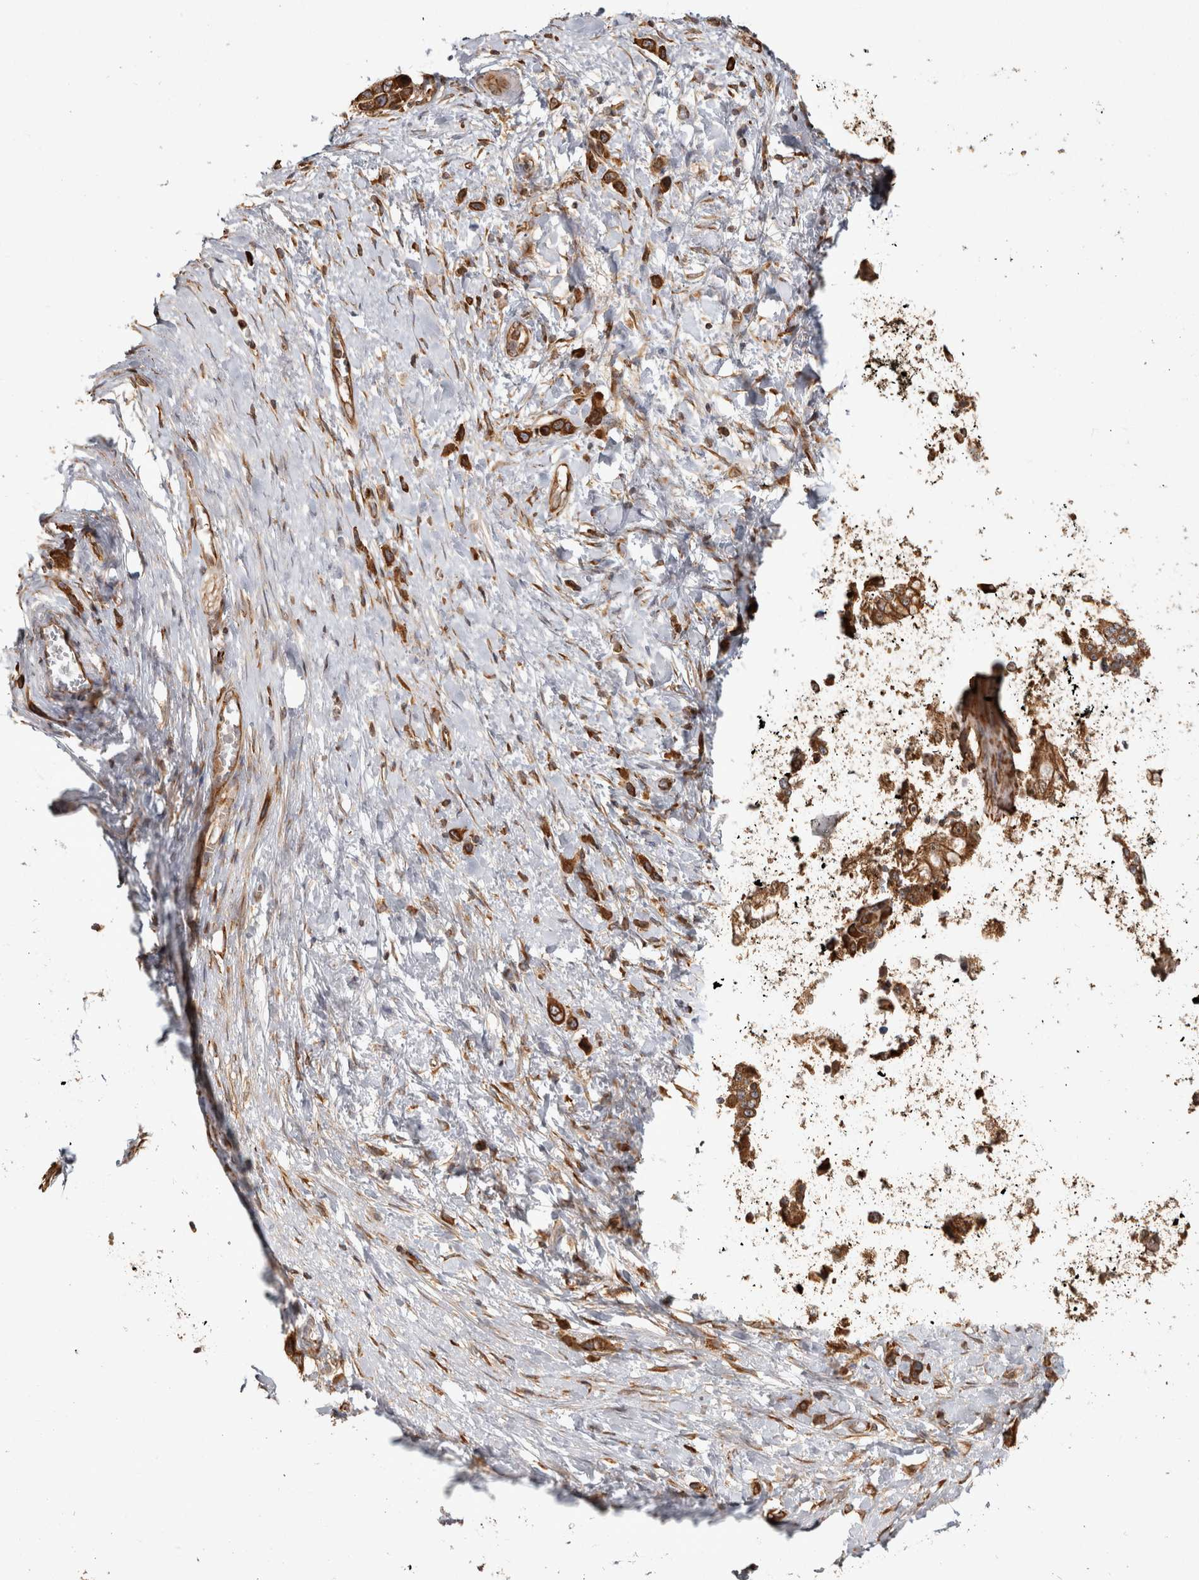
{"staining": {"intensity": "strong", "quantity": ">75%", "location": "cytoplasmic/membranous"}, "tissue": "stomach cancer", "cell_type": "Tumor cells", "image_type": "cancer", "snomed": [{"axis": "morphology", "description": "Adenocarcinoma, NOS"}, {"axis": "topography", "description": "Stomach"}], "caption": "Immunohistochemical staining of human stomach cancer (adenocarcinoma) shows high levels of strong cytoplasmic/membranous staining in approximately >75% of tumor cells.", "gene": "CAMSAP2", "patient": {"sex": "female", "age": 65}}